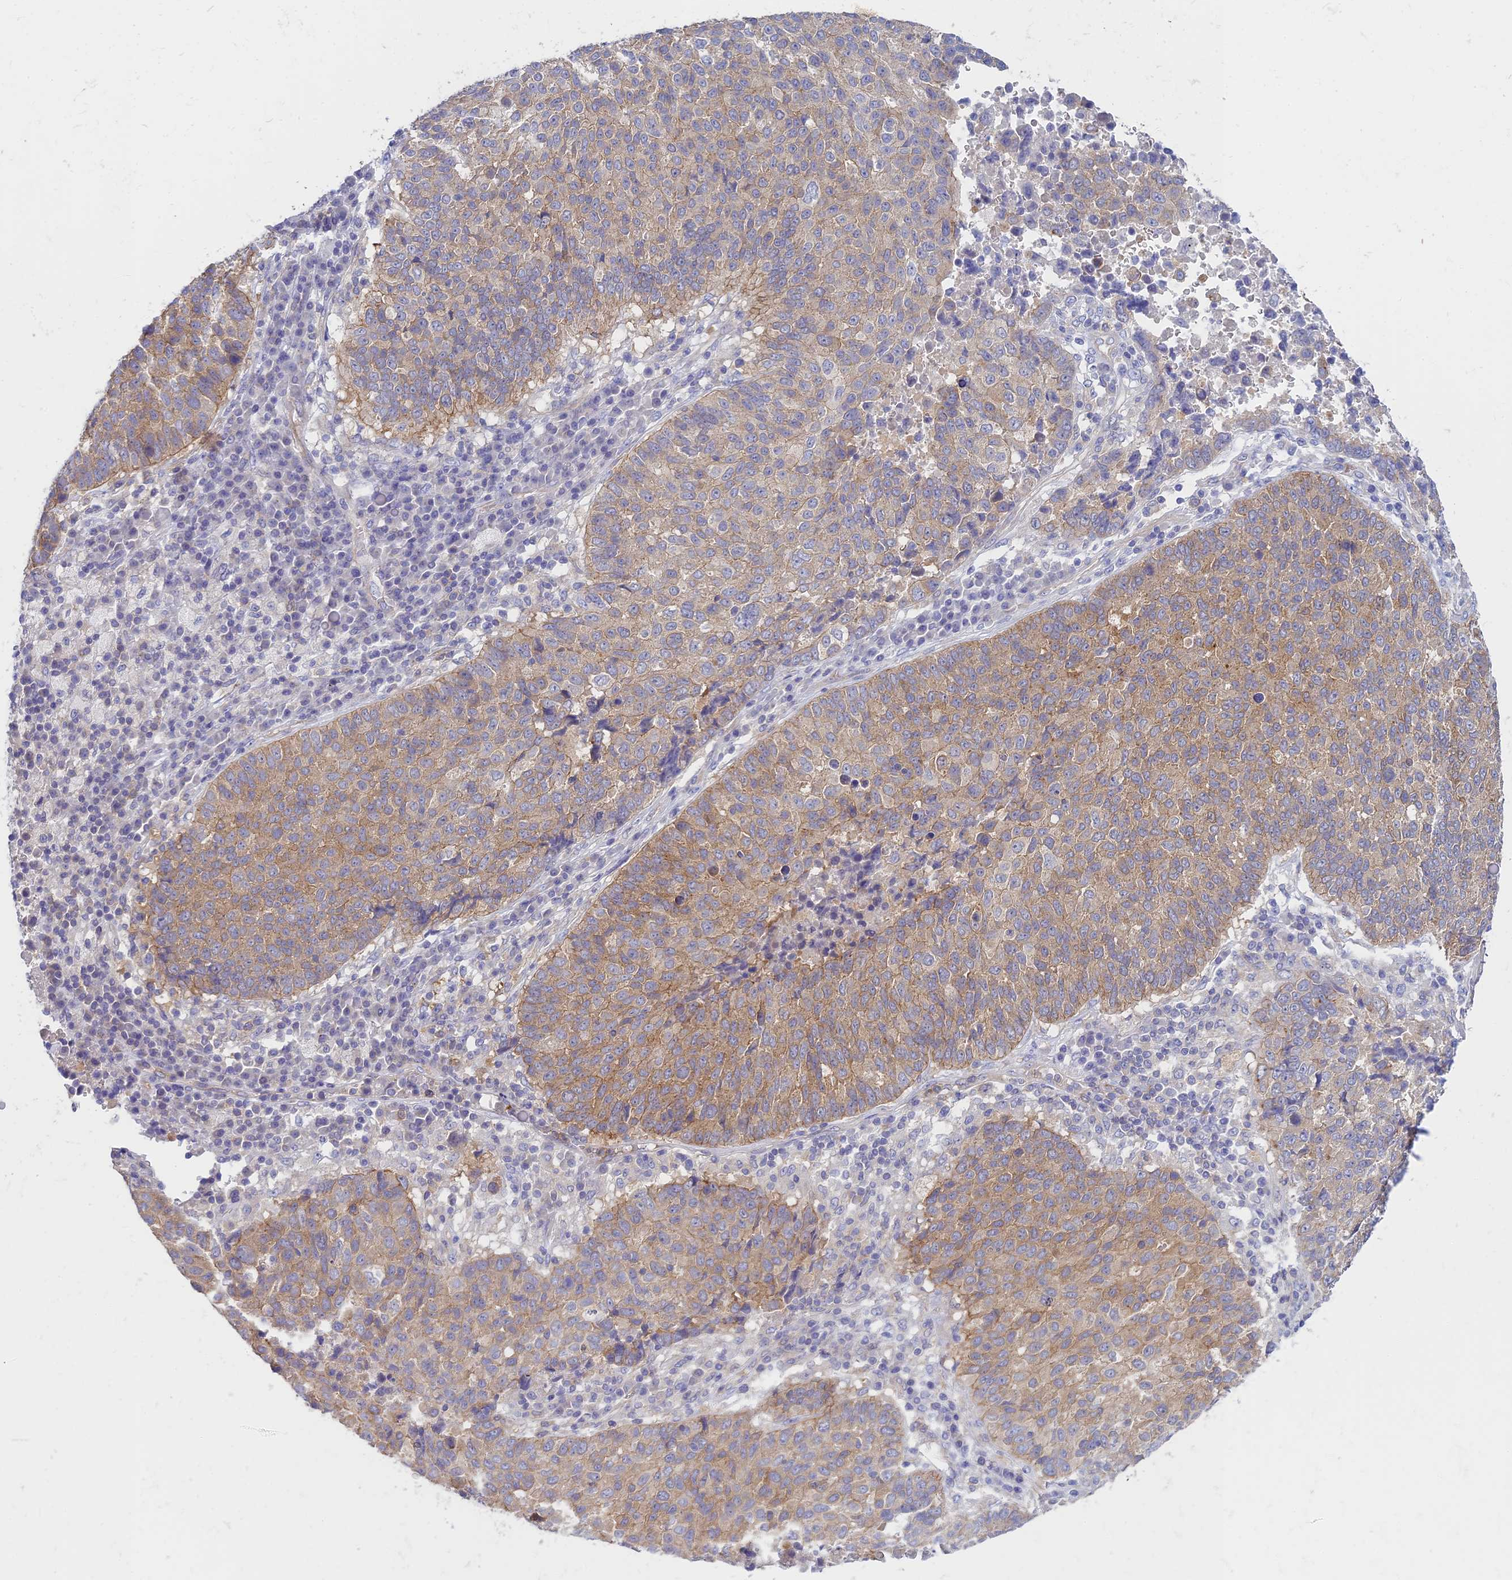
{"staining": {"intensity": "moderate", "quantity": "25%-75%", "location": "cytoplasmic/membranous"}, "tissue": "lung cancer", "cell_type": "Tumor cells", "image_type": "cancer", "snomed": [{"axis": "morphology", "description": "Squamous cell carcinoma, NOS"}, {"axis": "topography", "description": "Lung"}], "caption": "Lung cancer stained for a protein (brown) reveals moderate cytoplasmic/membranous positive expression in approximately 25%-75% of tumor cells.", "gene": "STRN4", "patient": {"sex": "male", "age": 73}}